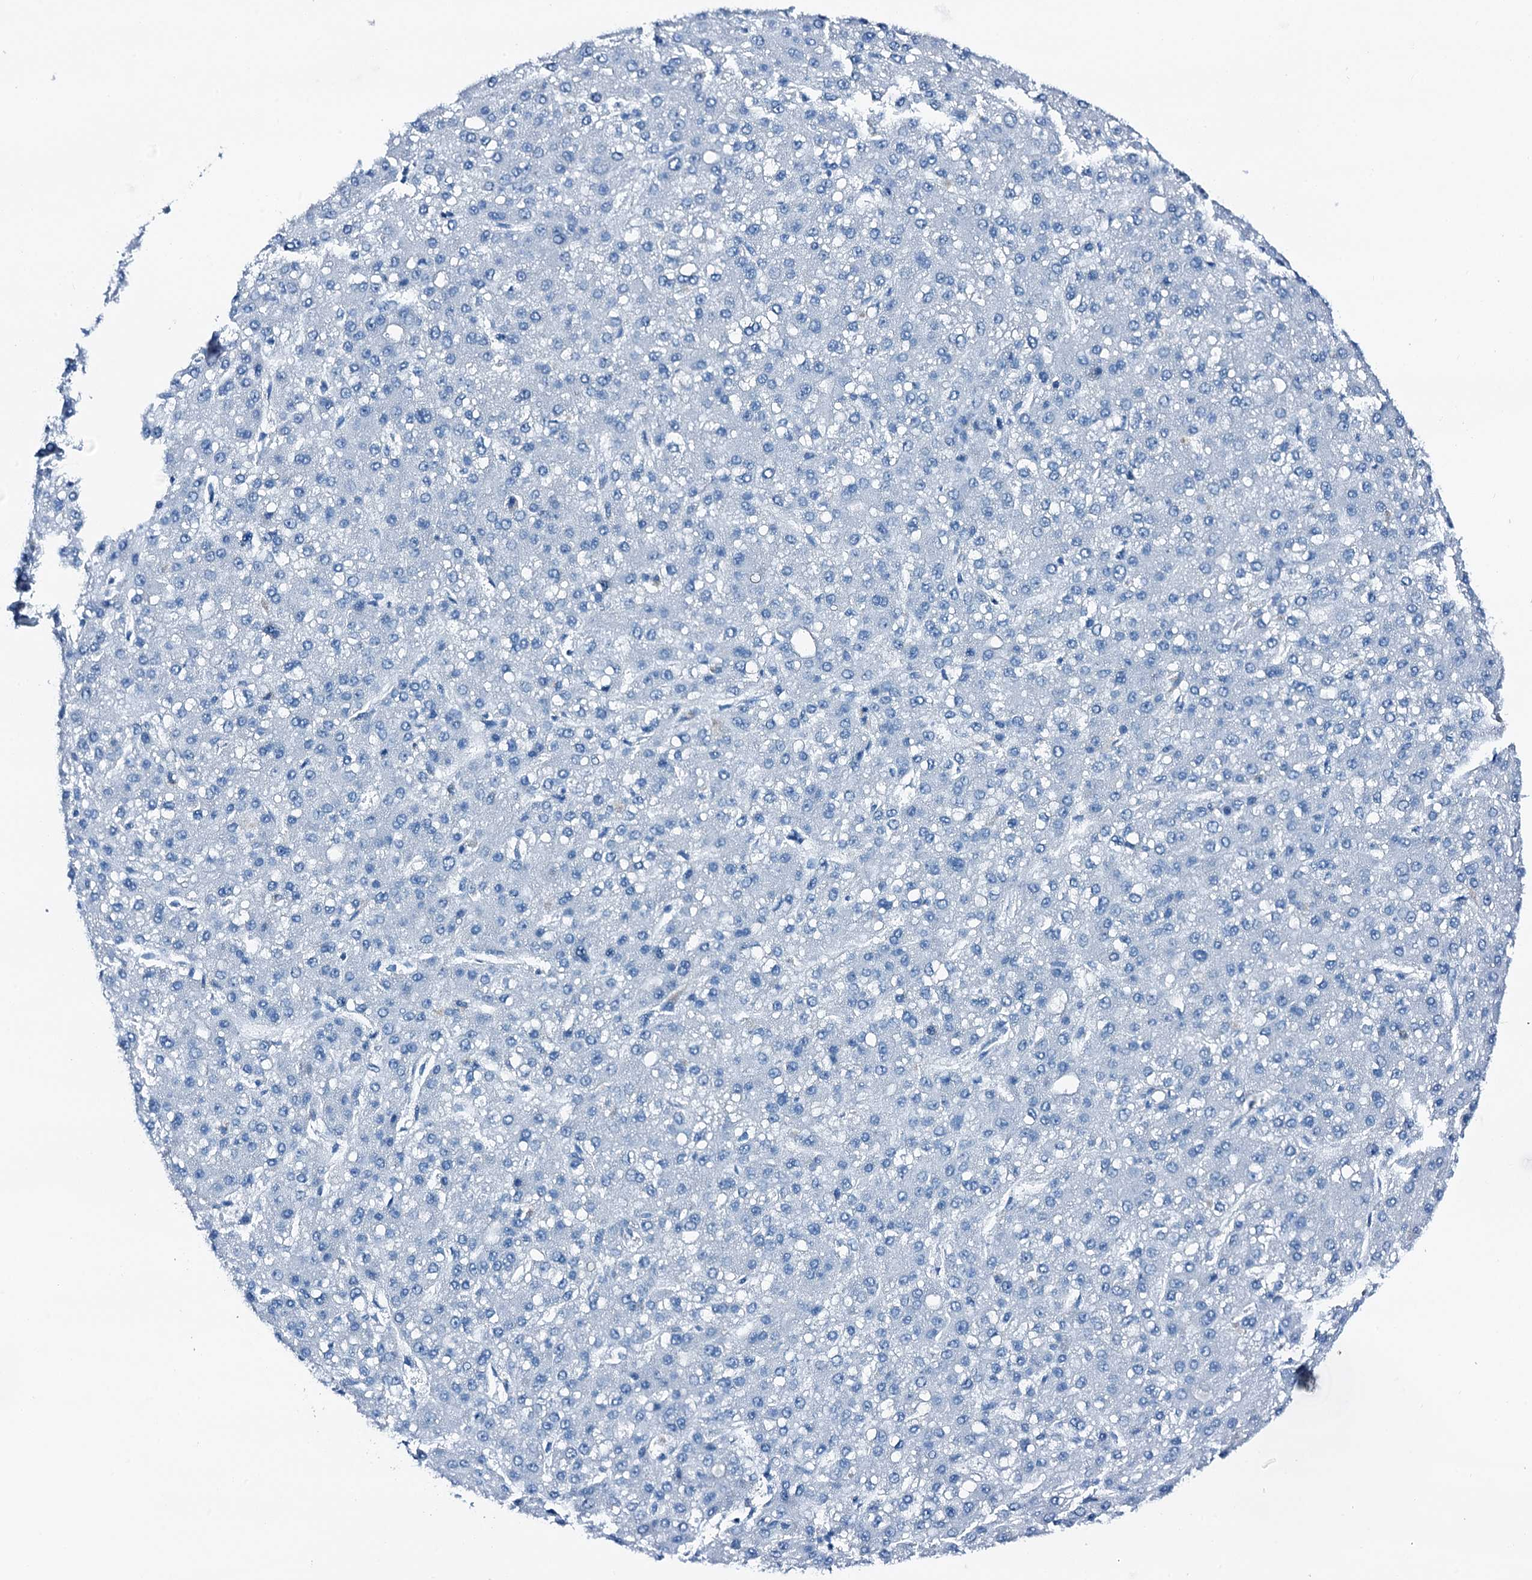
{"staining": {"intensity": "negative", "quantity": "none", "location": "none"}, "tissue": "liver cancer", "cell_type": "Tumor cells", "image_type": "cancer", "snomed": [{"axis": "morphology", "description": "Carcinoma, Hepatocellular, NOS"}, {"axis": "topography", "description": "Liver"}], "caption": "Immunohistochemical staining of hepatocellular carcinoma (liver) exhibits no significant positivity in tumor cells.", "gene": "PTH", "patient": {"sex": "male", "age": 67}}